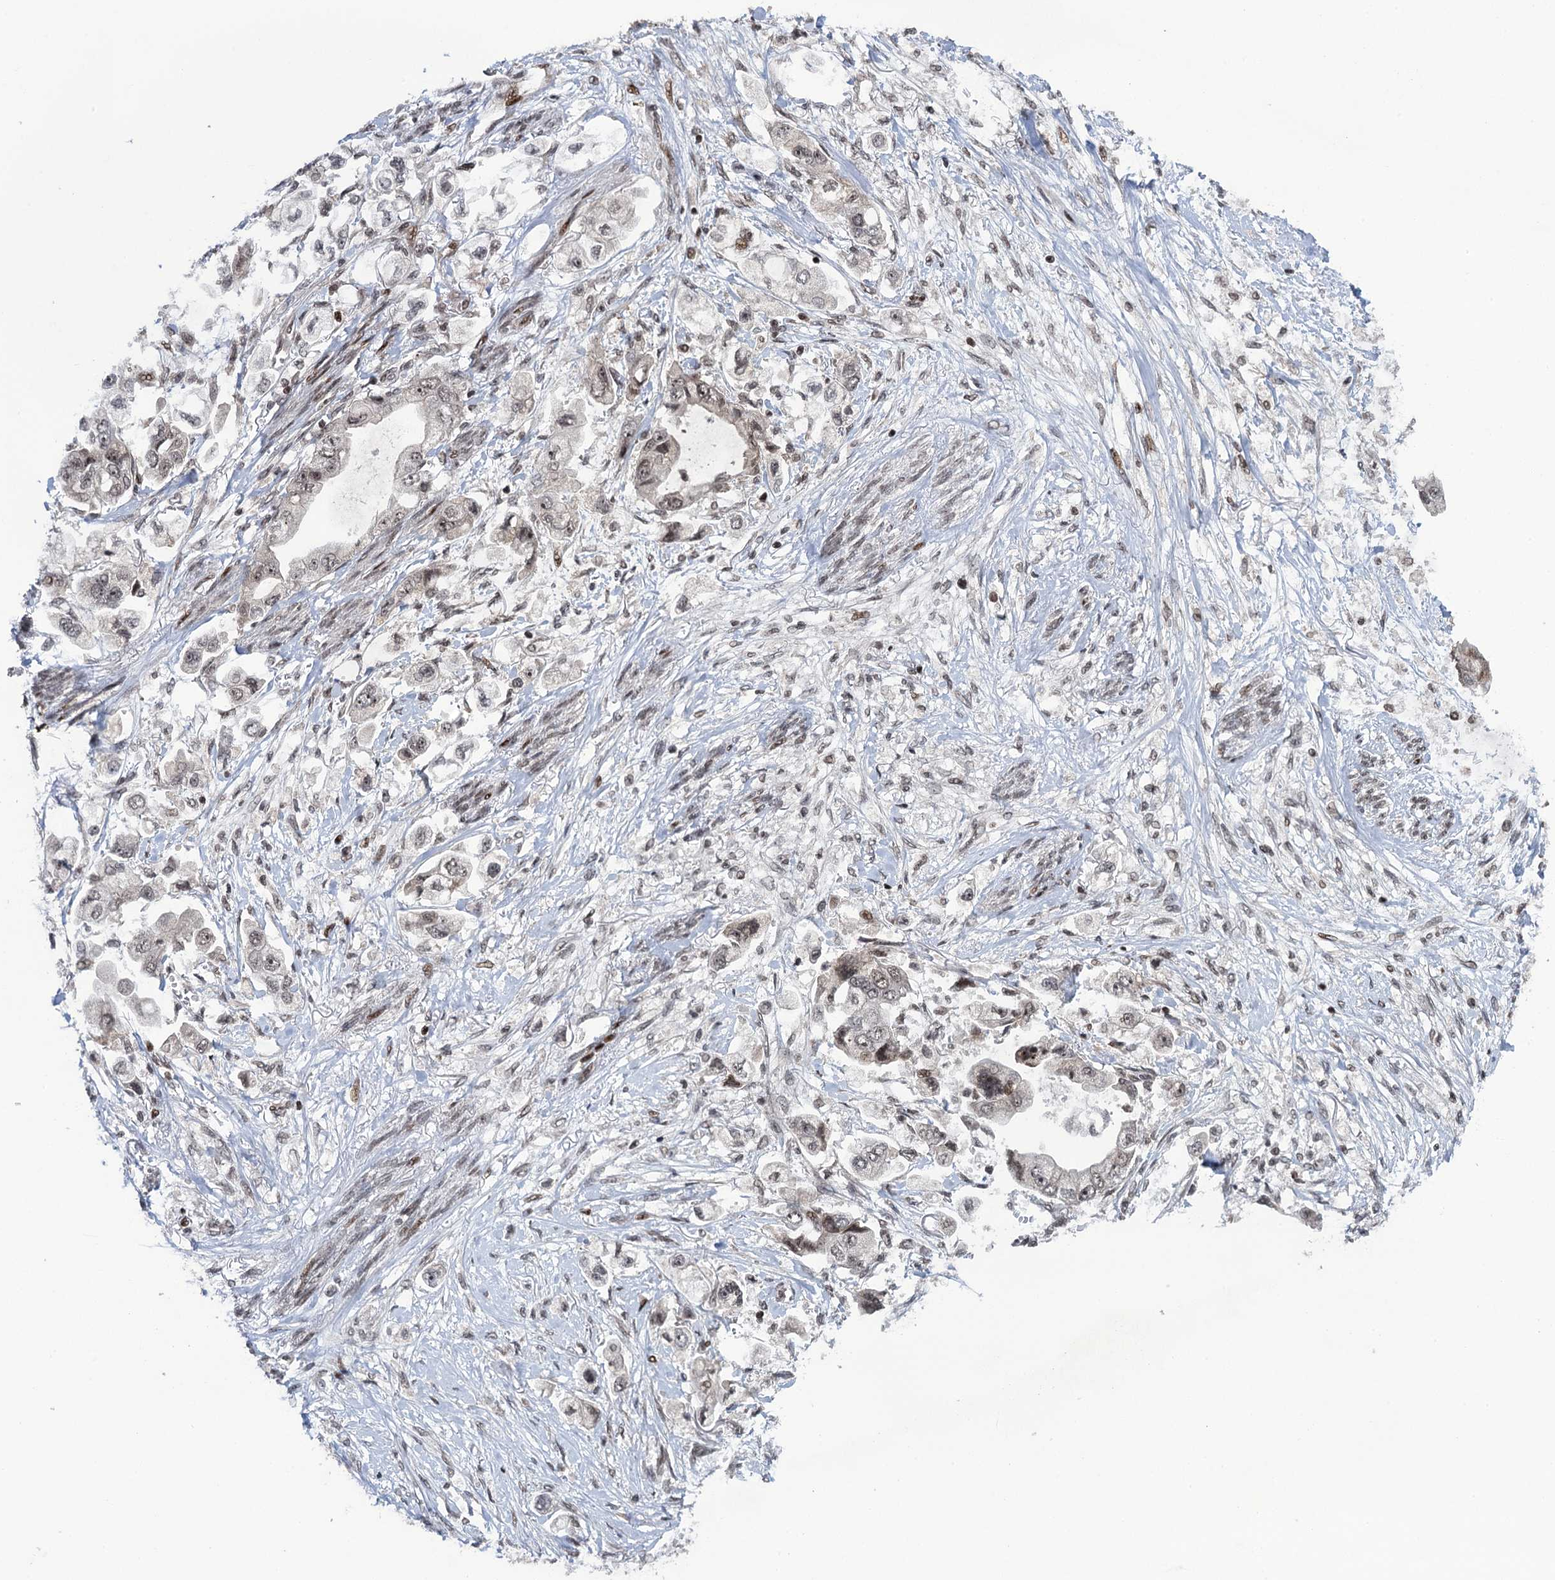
{"staining": {"intensity": "weak", "quantity": ">75%", "location": "nuclear"}, "tissue": "stomach cancer", "cell_type": "Tumor cells", "image_type": "cancer", "snomed": [{"axis": "morphology", "description": "Adenocarcinoma, NOS"}, {"axis": "topography", "description": "Stomach"}], "caption": "Human stomach cancer (adenocarcinoma) stained with a protein marker demonstrates weak staining in tumor cells.", "gene": "ZNF169", "patient": {"sex": "male", "age": 62}}